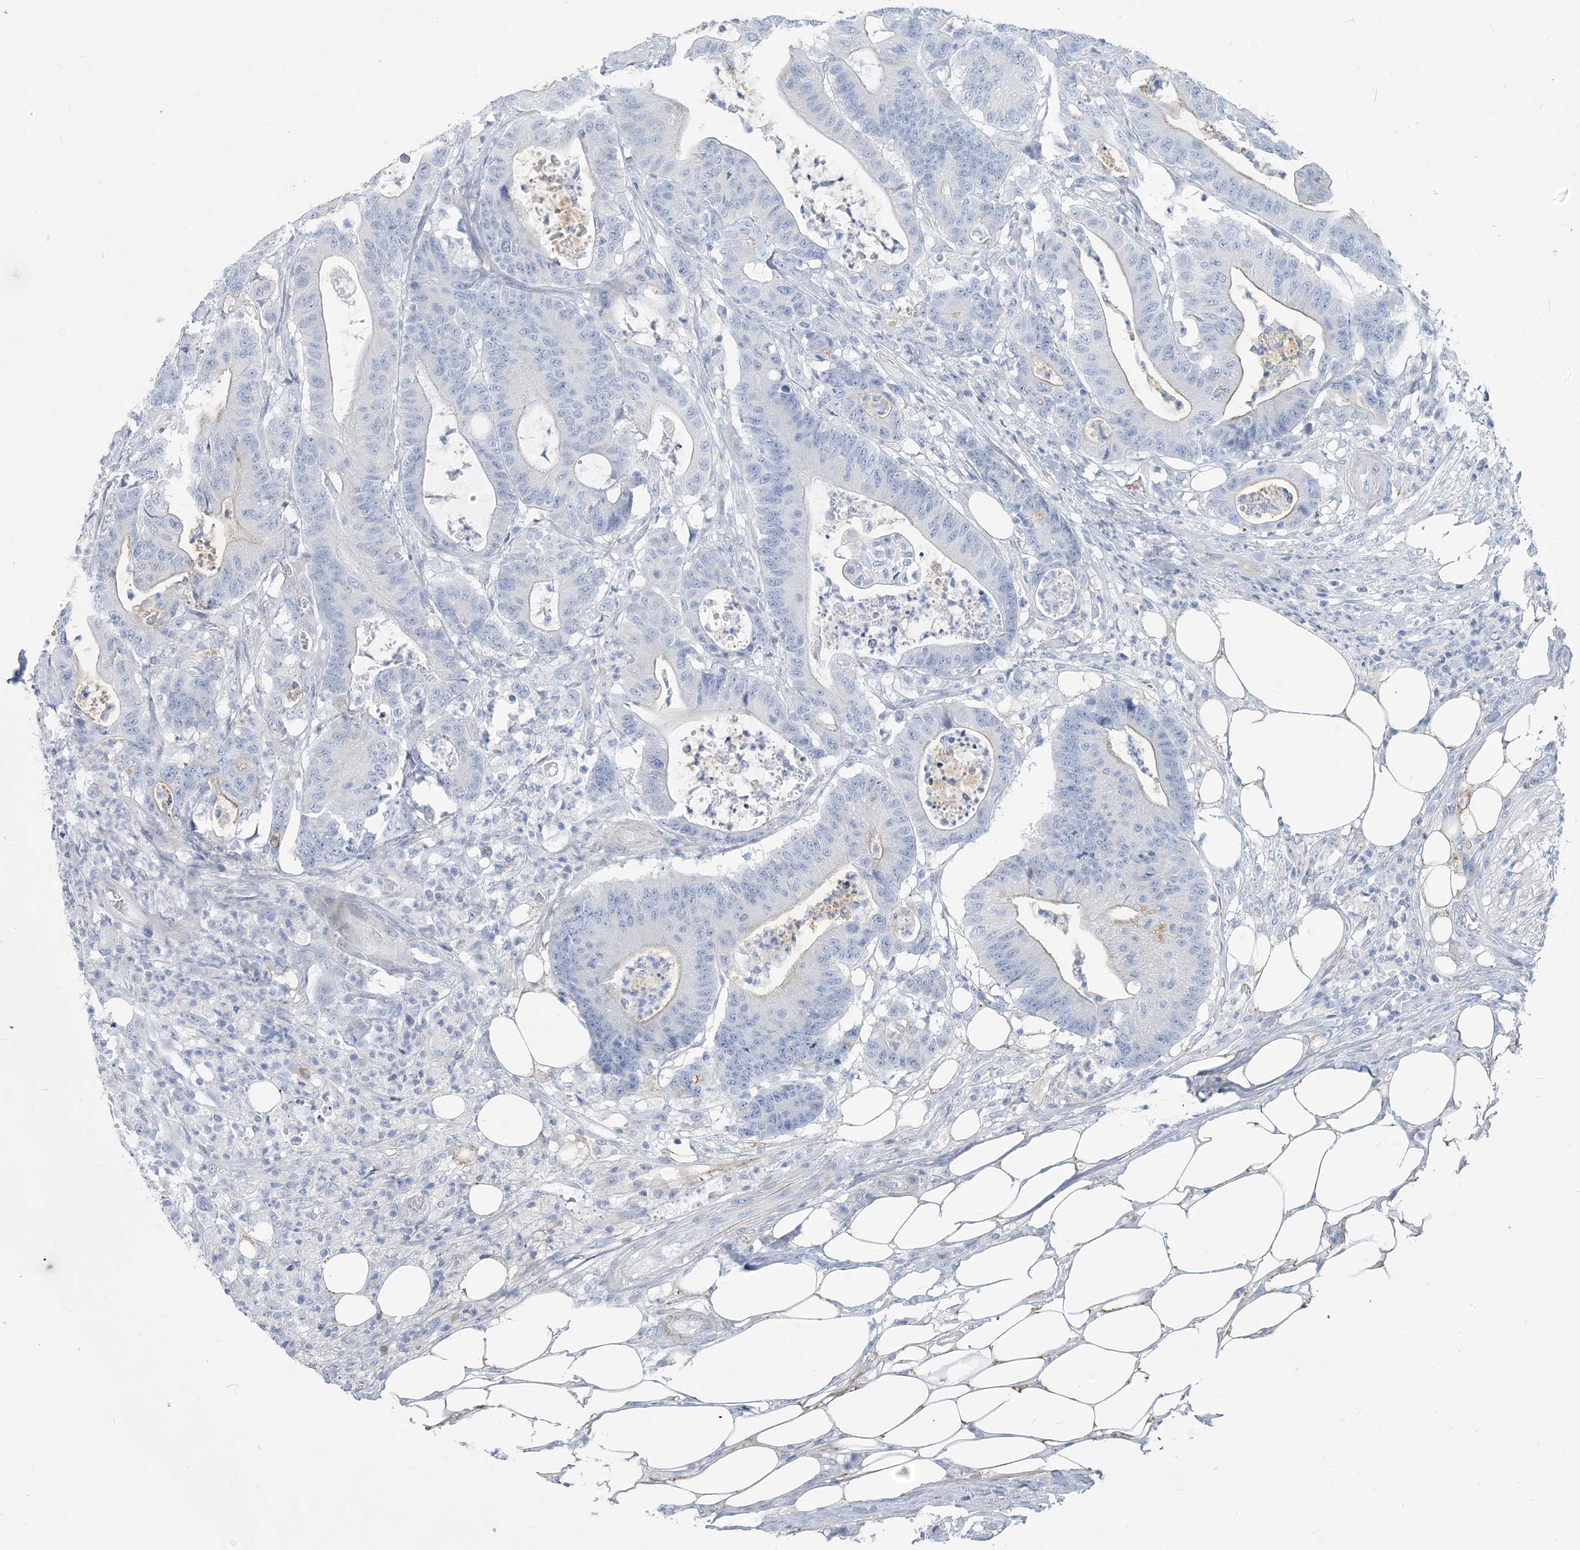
{"staining": {"intensity": "negative", "quantity": "none", "location": "none"}, "tissue": "colorectal cancer", "cell_type": "Tumor cells", "image_type": "cancer", "snomed": [{"axis": "morphology", "description": "Adenocarcinoma, NOS"}, {"axis": "topography", "description": "Colon"}], "caption": "Immunohistochemical staining of human adenocarcinoma (colorectal) displays no significant positivity in tumor cells.", "gene": "MOXD1", "patient": {"sex": "female", "age": 84}}